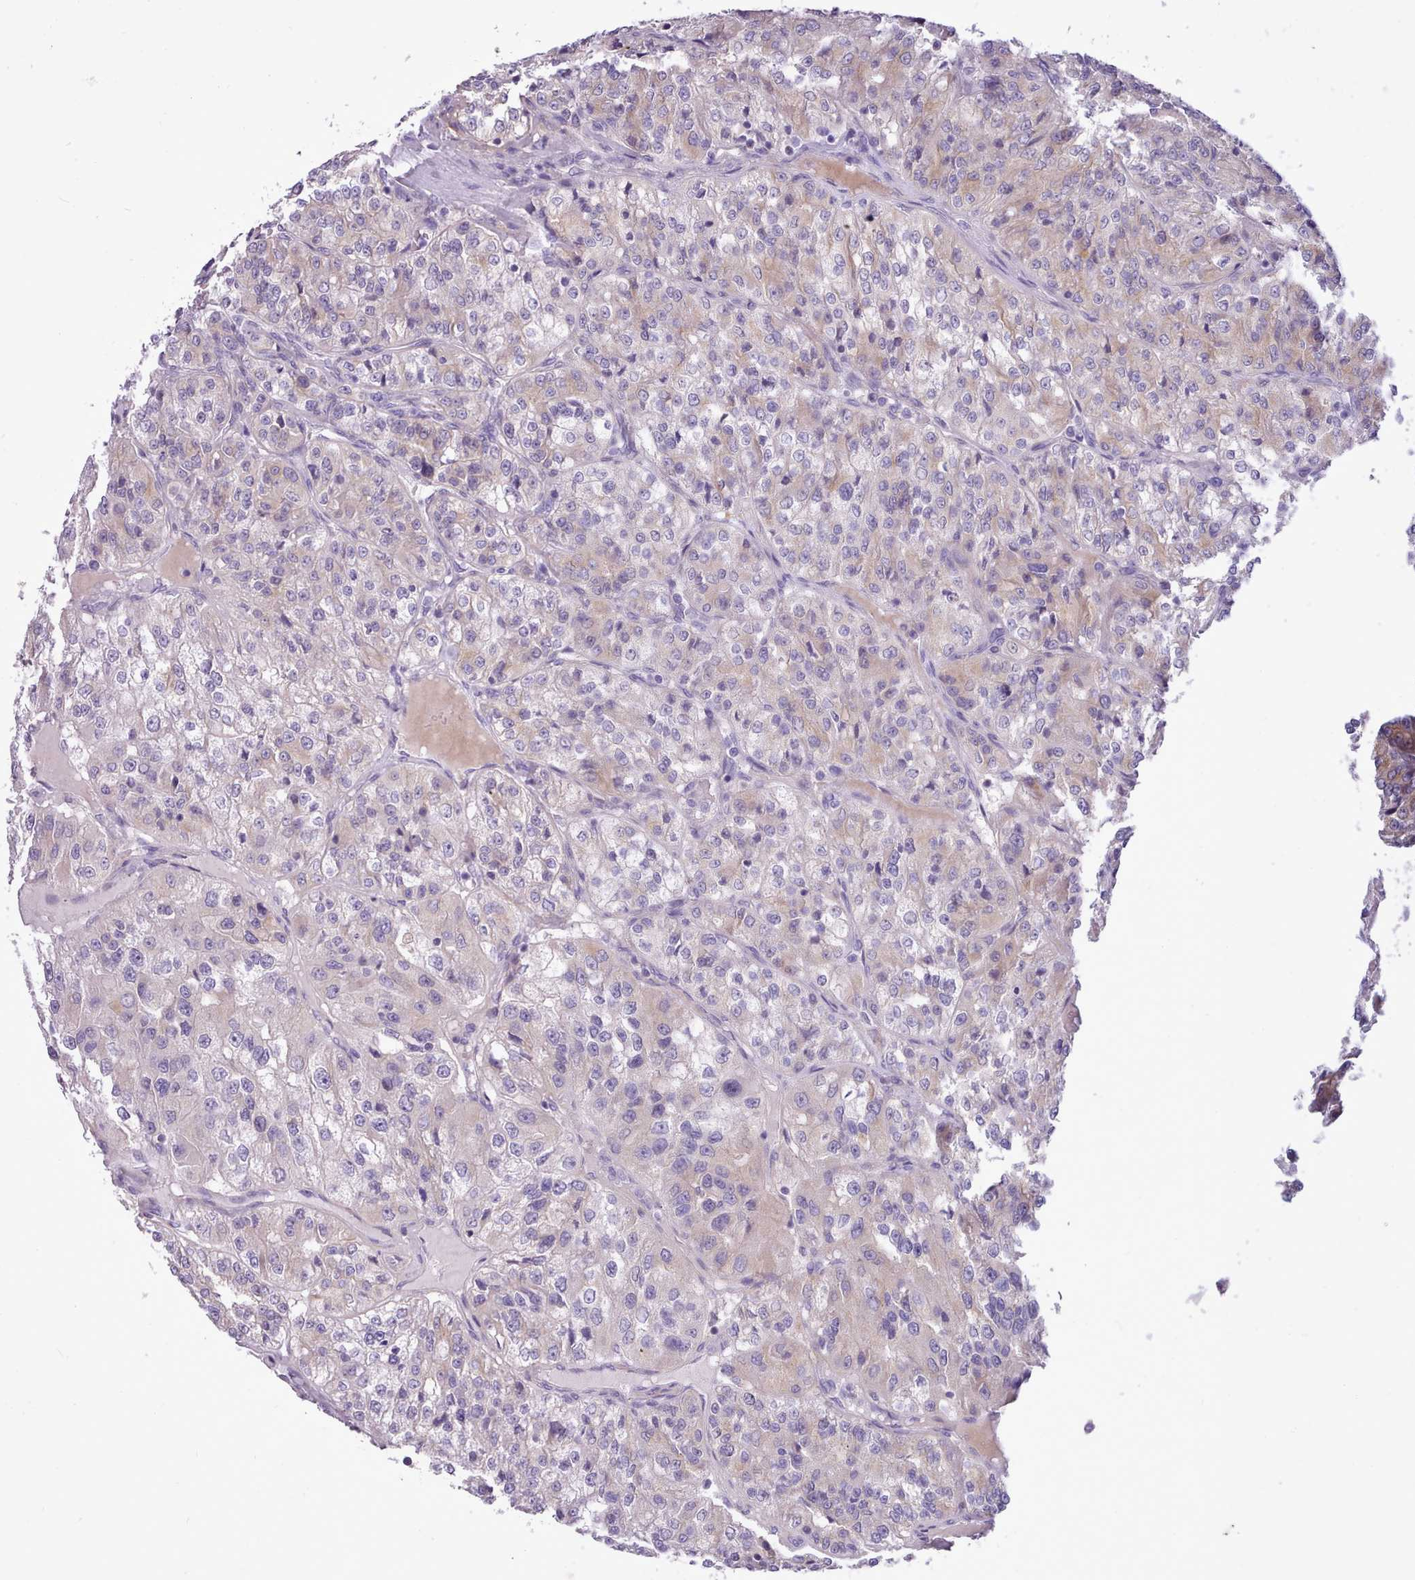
{"staining": {"intensity": "weak", "quantity": "<25%", "location": "cytoplasmic/membranous"}, "tissue": "renal cancer", "cell_type": "Tumor cells", "image_type": "cancer", "snomed": [{"axis": "morphology", "description": "Adenocarcinoma, NOS"}, {"axis": "topography", "description": "Kidney"}], "caption": "A micrograph of human renal cancer (adenocarcinoma) is negative for staining in tumor cells. The staining is performed using DAB (3,3'-diaminobenzidine) brown chromogen with nuclei counter-stained in using hematoxylin.", "gene": "CYP2A13", "patient": {"sex": "female", "age": 63}}